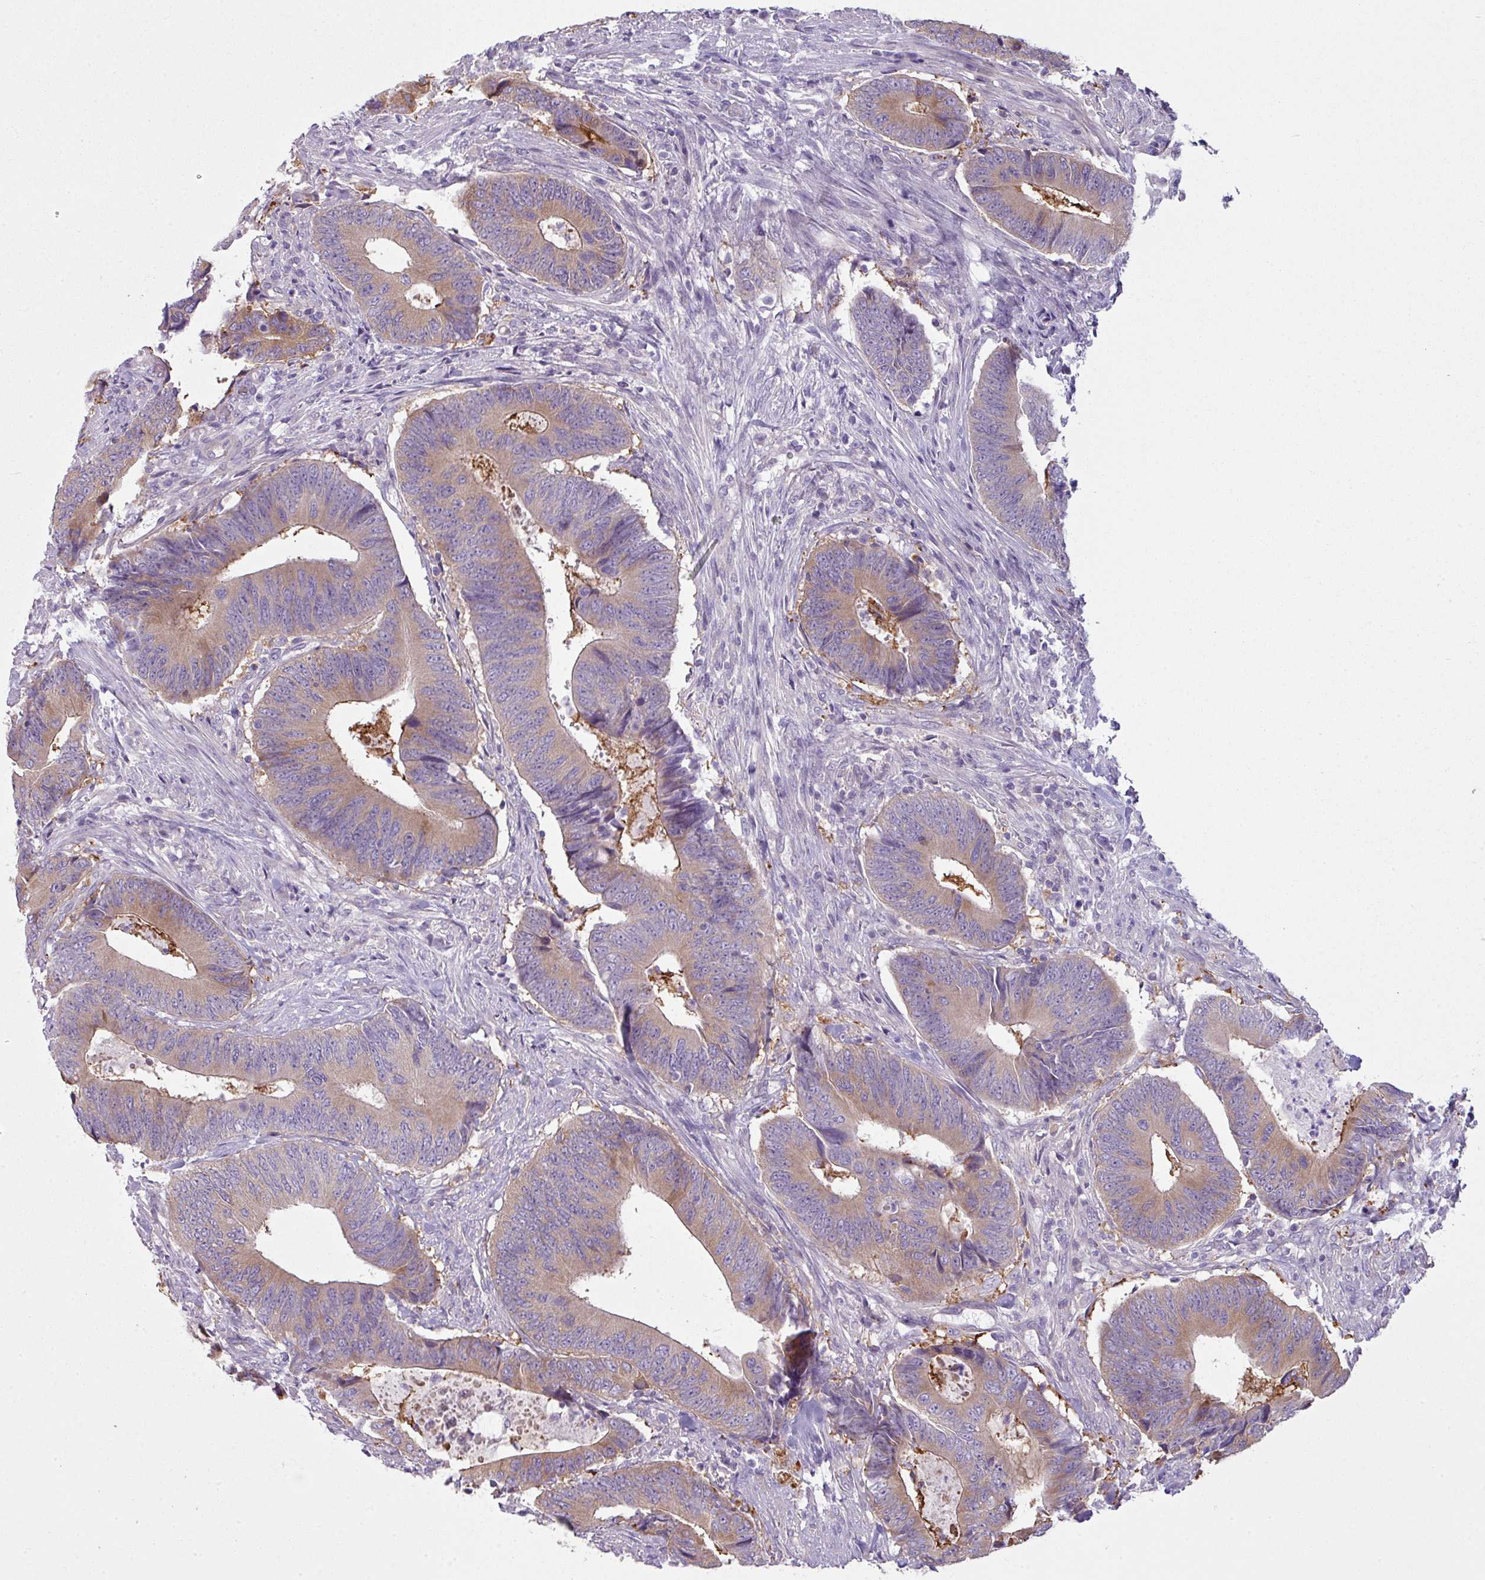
{"staining": {"intensity": "weak", "quantity": ">75%", "location": "cytoplasmic/membranous"}, "tissue": "colorectal cancer", "cell_type": "Tumor cells", "image_type": "cancer", "snomed": [{"axis": "morphology", "description": "Adenocarcinoma, NOS"}, {"axis": "topography", "description": "Colon"}], "caption": "Adenocarcinoma (colorectal) was stained to show a protein in brown. There is low levels of weak cytoplasmic/membranous expression in approximately >75% of tumor cells.", "gene": "CAMK2B", "patient": {"sex": "male", "age": 87}}